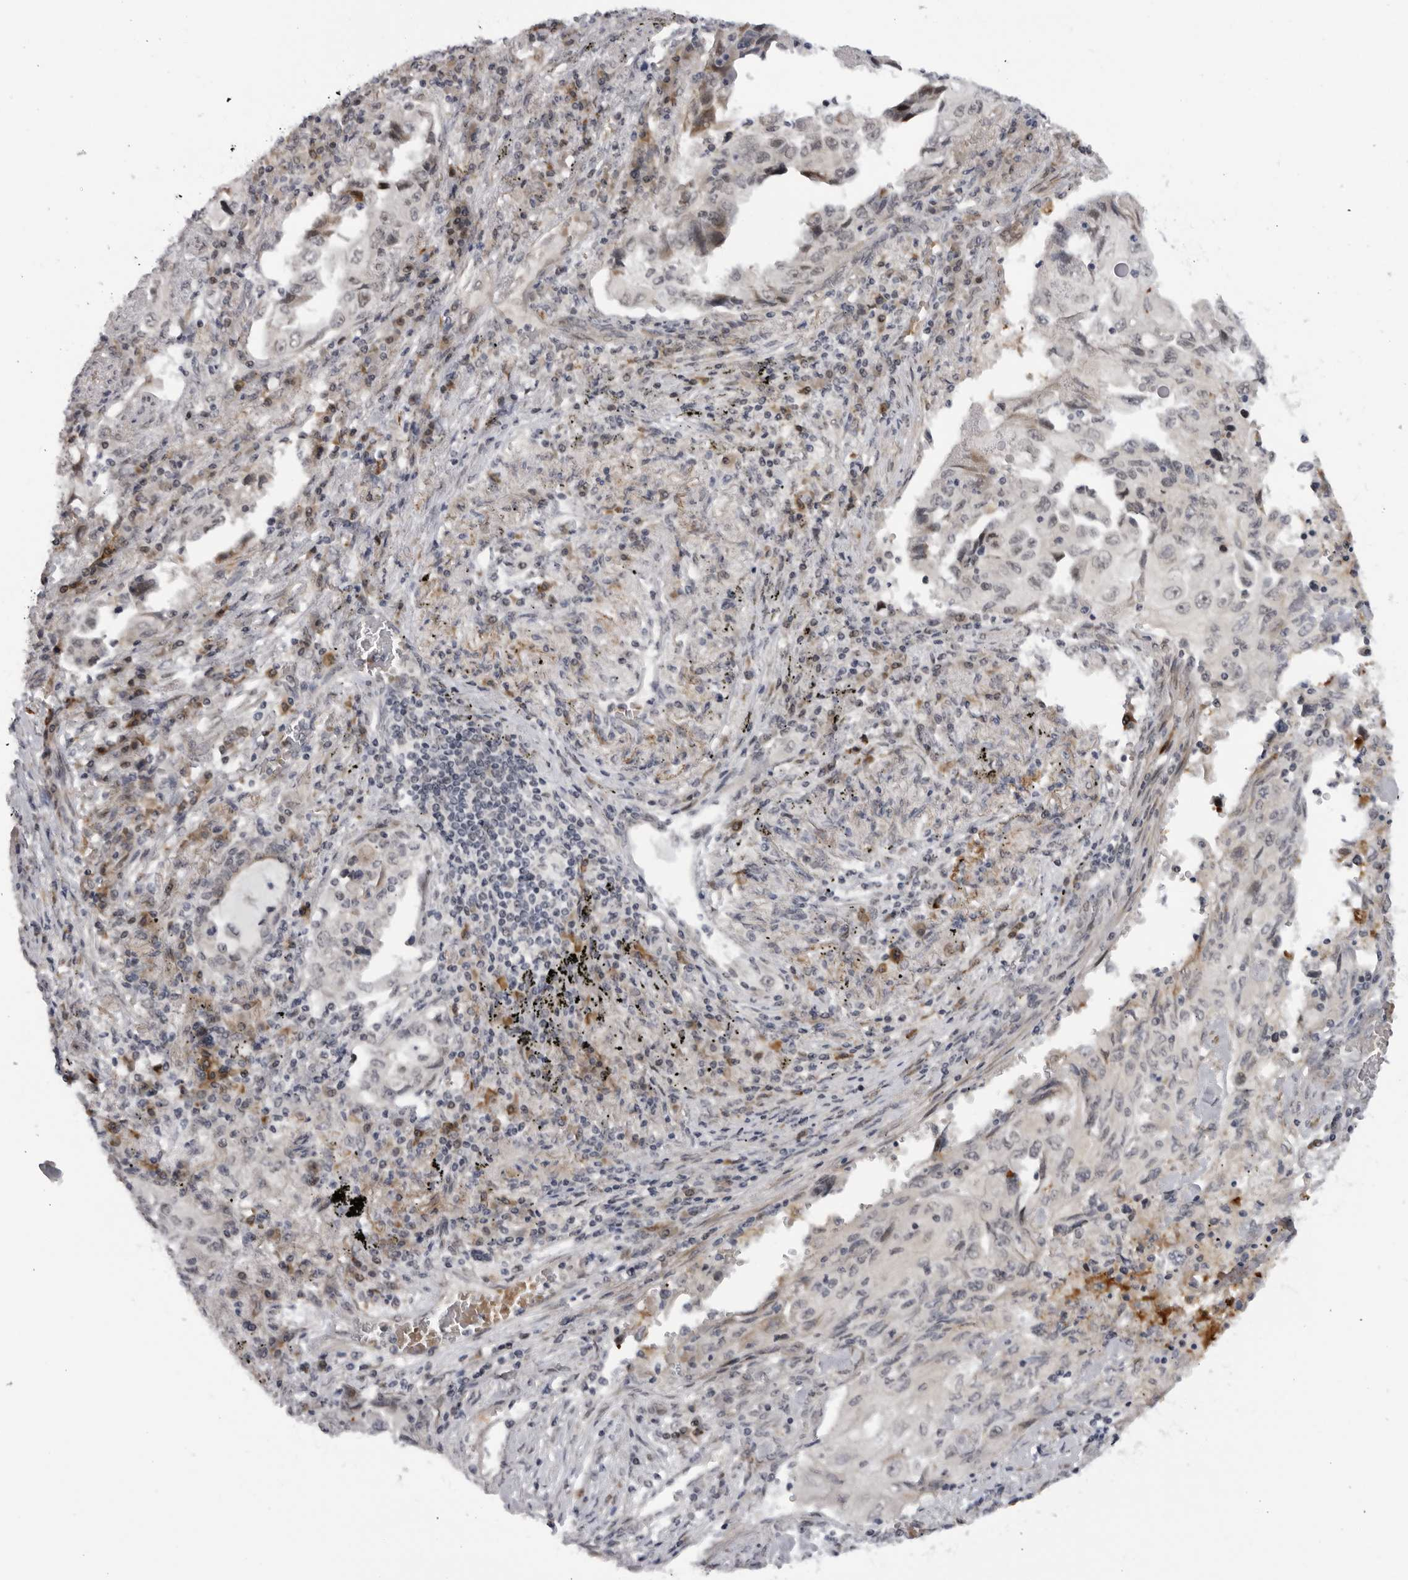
{"staining": {"intensity": "negative", "quantity": "none", "location": "none"}, "tissue": "lung cancer", "cell_type": "Tumor cells", "image_type": "cancer", "snomed": [{"axis": "morphology", "description": "Adenocarcinoma, NOS"}, {"axis": "topography", "description": "Lung"}], "caption": "IHC photomicrograph of human lung cancer (adenocarcinoma) stained for a protein (brown), which exhibits no positivity in tumor cells.", "gene": "ALPK2", "patient": {"sex": "female", "age": 51}}